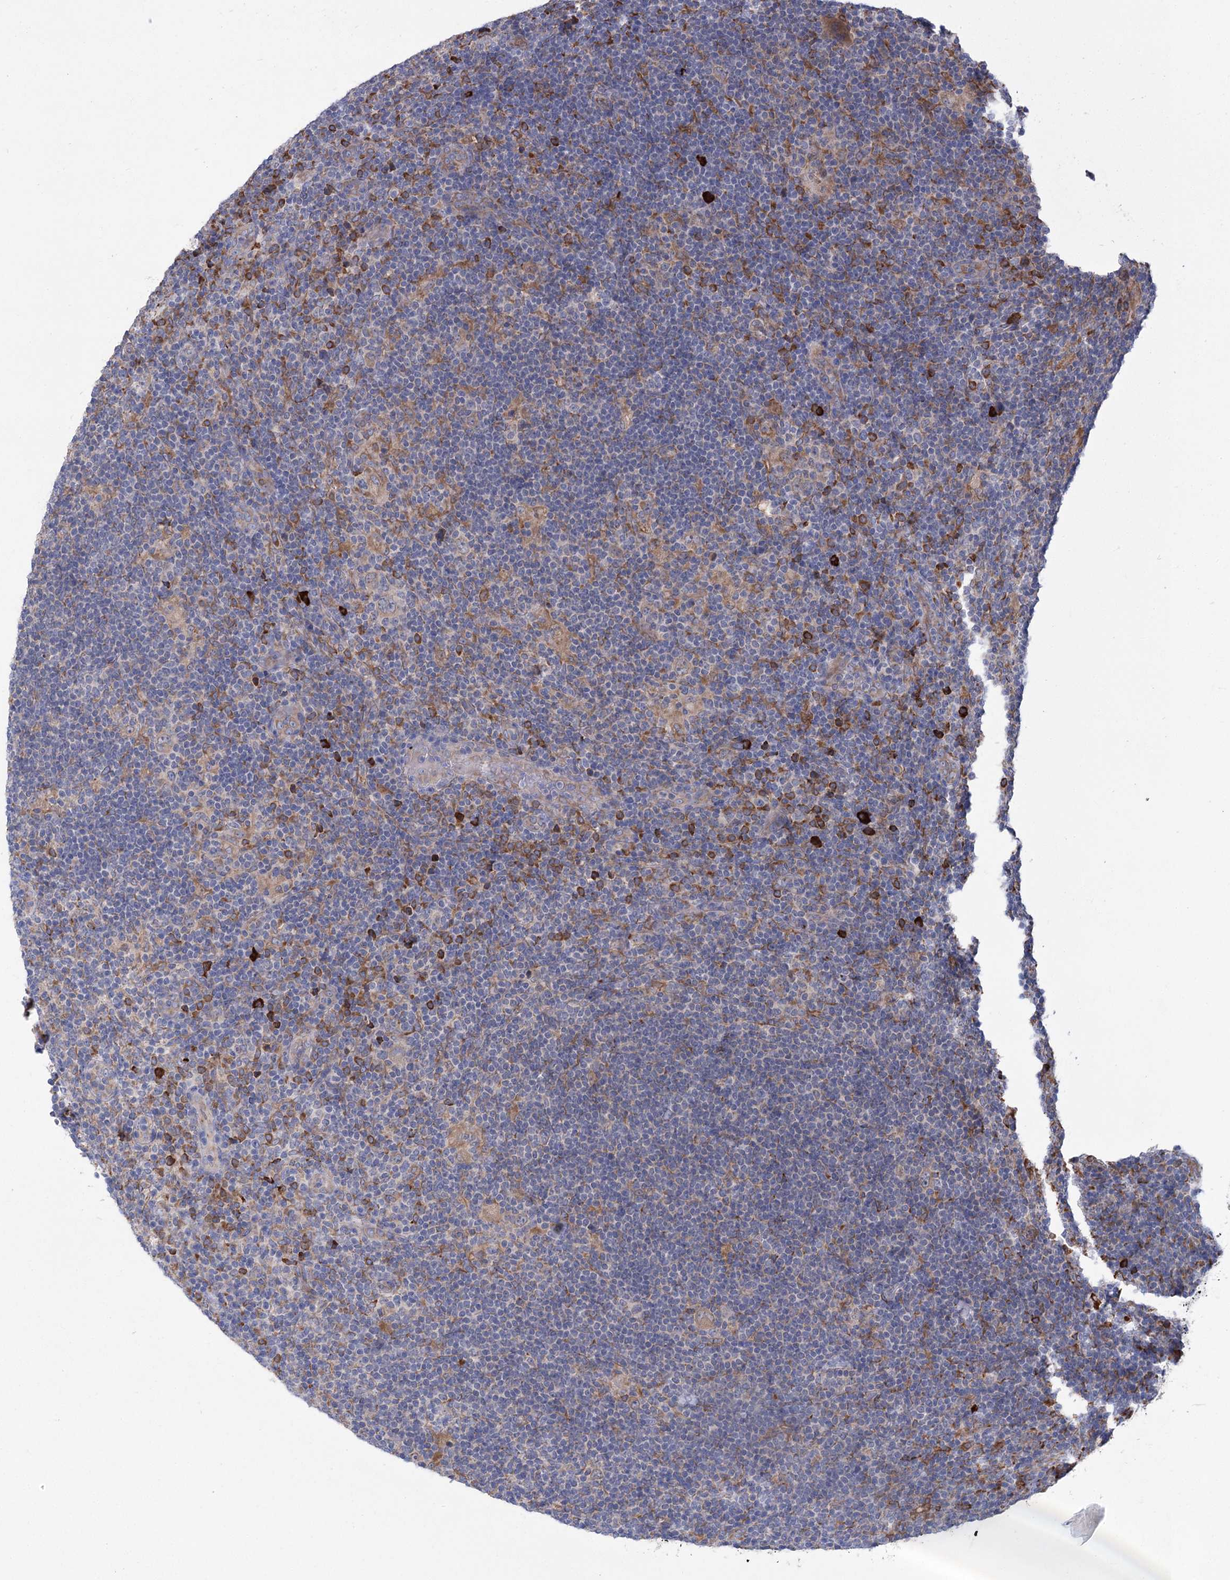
{"staining": {"intensity": "weak", "quantity": ">75%", "location": "cytoplasmic/membranous"}, "tissue": "lymphoma", "cell_type": "Tumor cells", "image_type": "cancer", "snomed": [{"axis": "morphology", "description": "Hodgkin's disease, NOS"}, {"axis": "topography", "description": "Lymph node"}], "caption": "Brown immunohistochemical staining in lymphoma exhibits weak cytoplasmic/membranous positivity in about >75% of tumor cells.", "gene": "METTL24", "patient": {"sex": "female", "age": 57}}